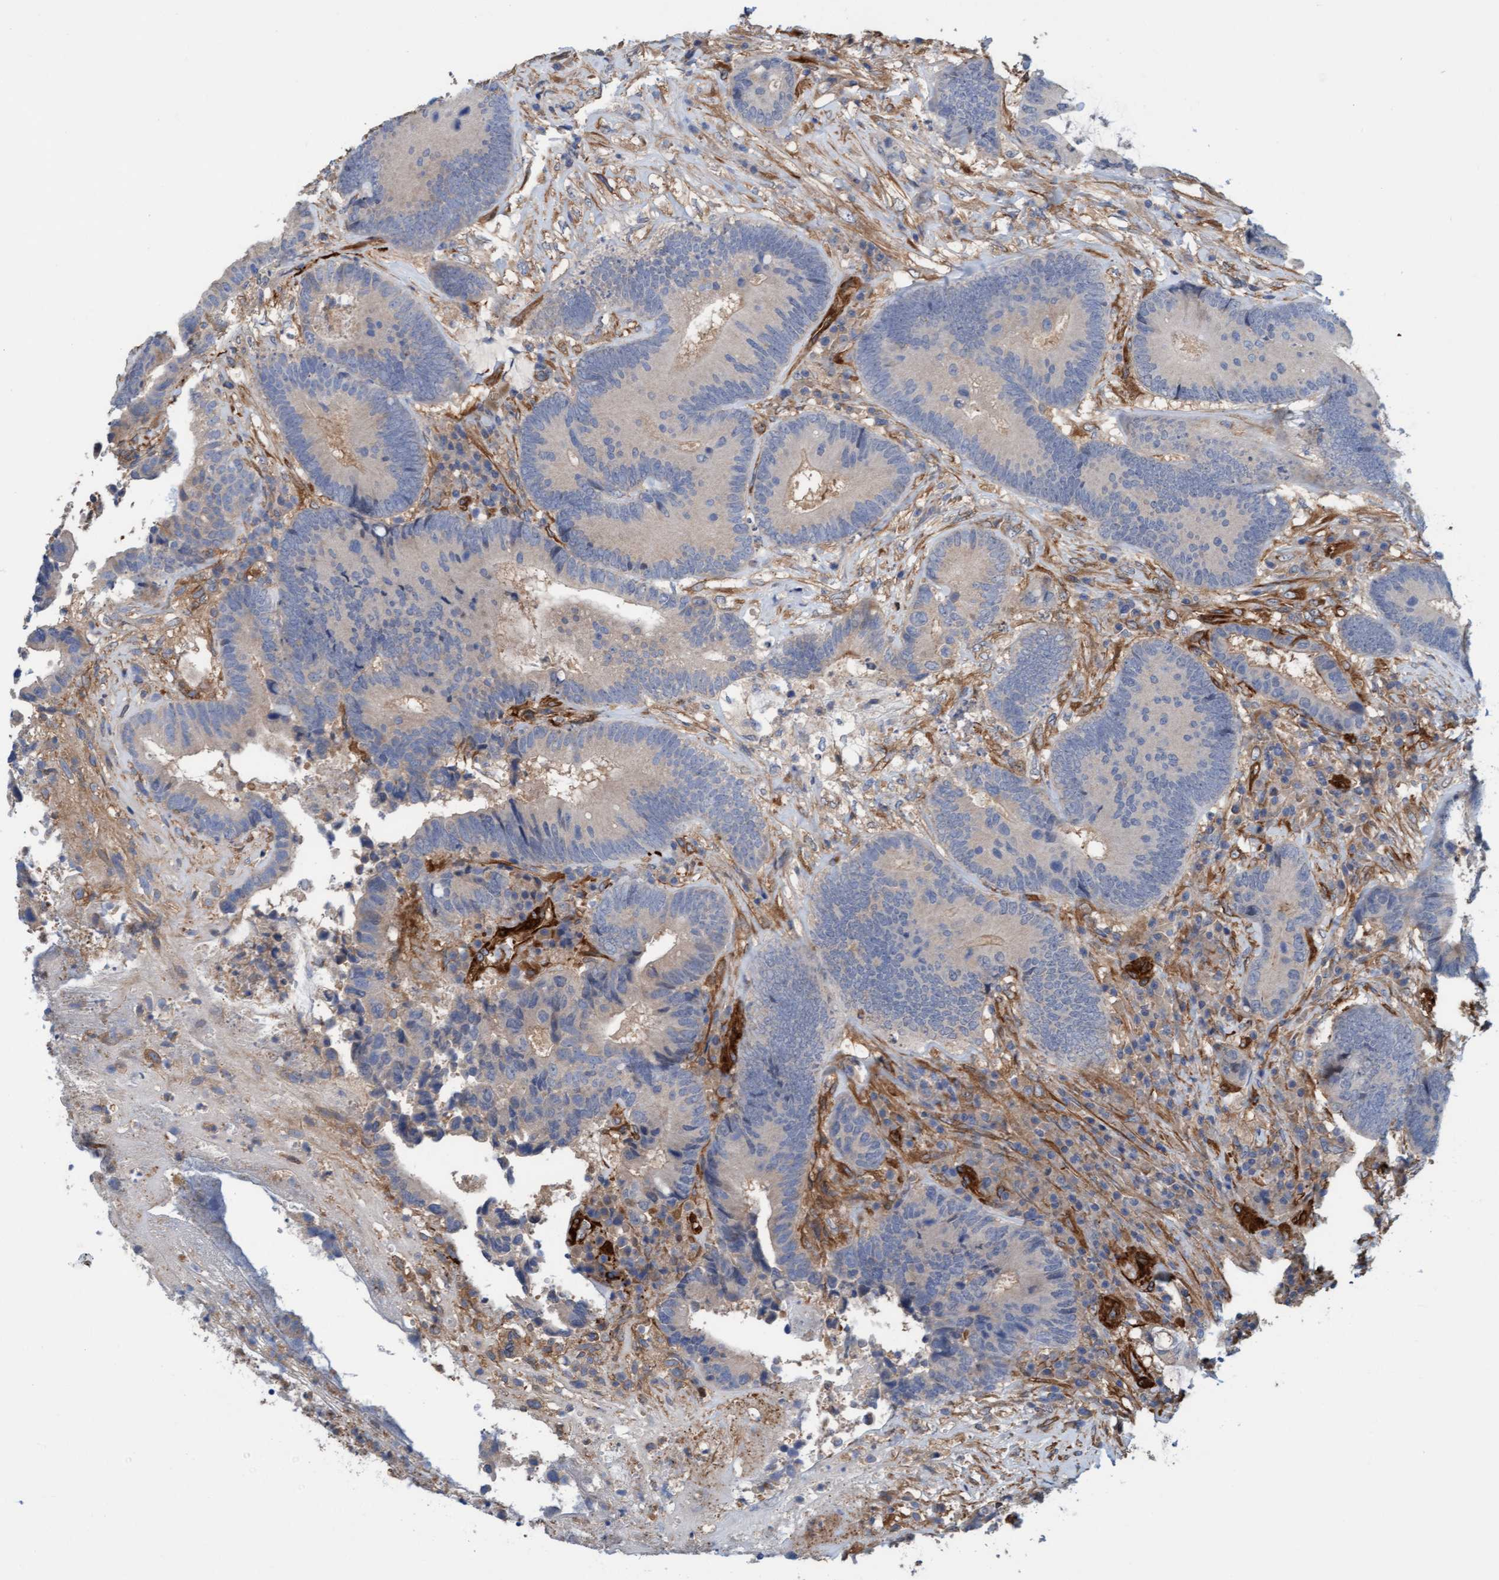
{"staining": {"intensity": "negative", "quantity": "none", "location": "none"}, "tissue": "colorectal cancer", "cell_type": "Tumor cells", "image_type": "cancer", "snomed": [{"axis": "morphology", "description": "Adenocarcinoma, NOS"}, {"axis": "topography", "description": "Rectum"}], "caption": "A high-resolution photomicrograph shows immunohistochemistry staining of adenocarcinoma (colorectal), which displays no significant expression in tumor cells.", "gene": "FMNL3", "patient": {"sex": "female", "age": 89}}